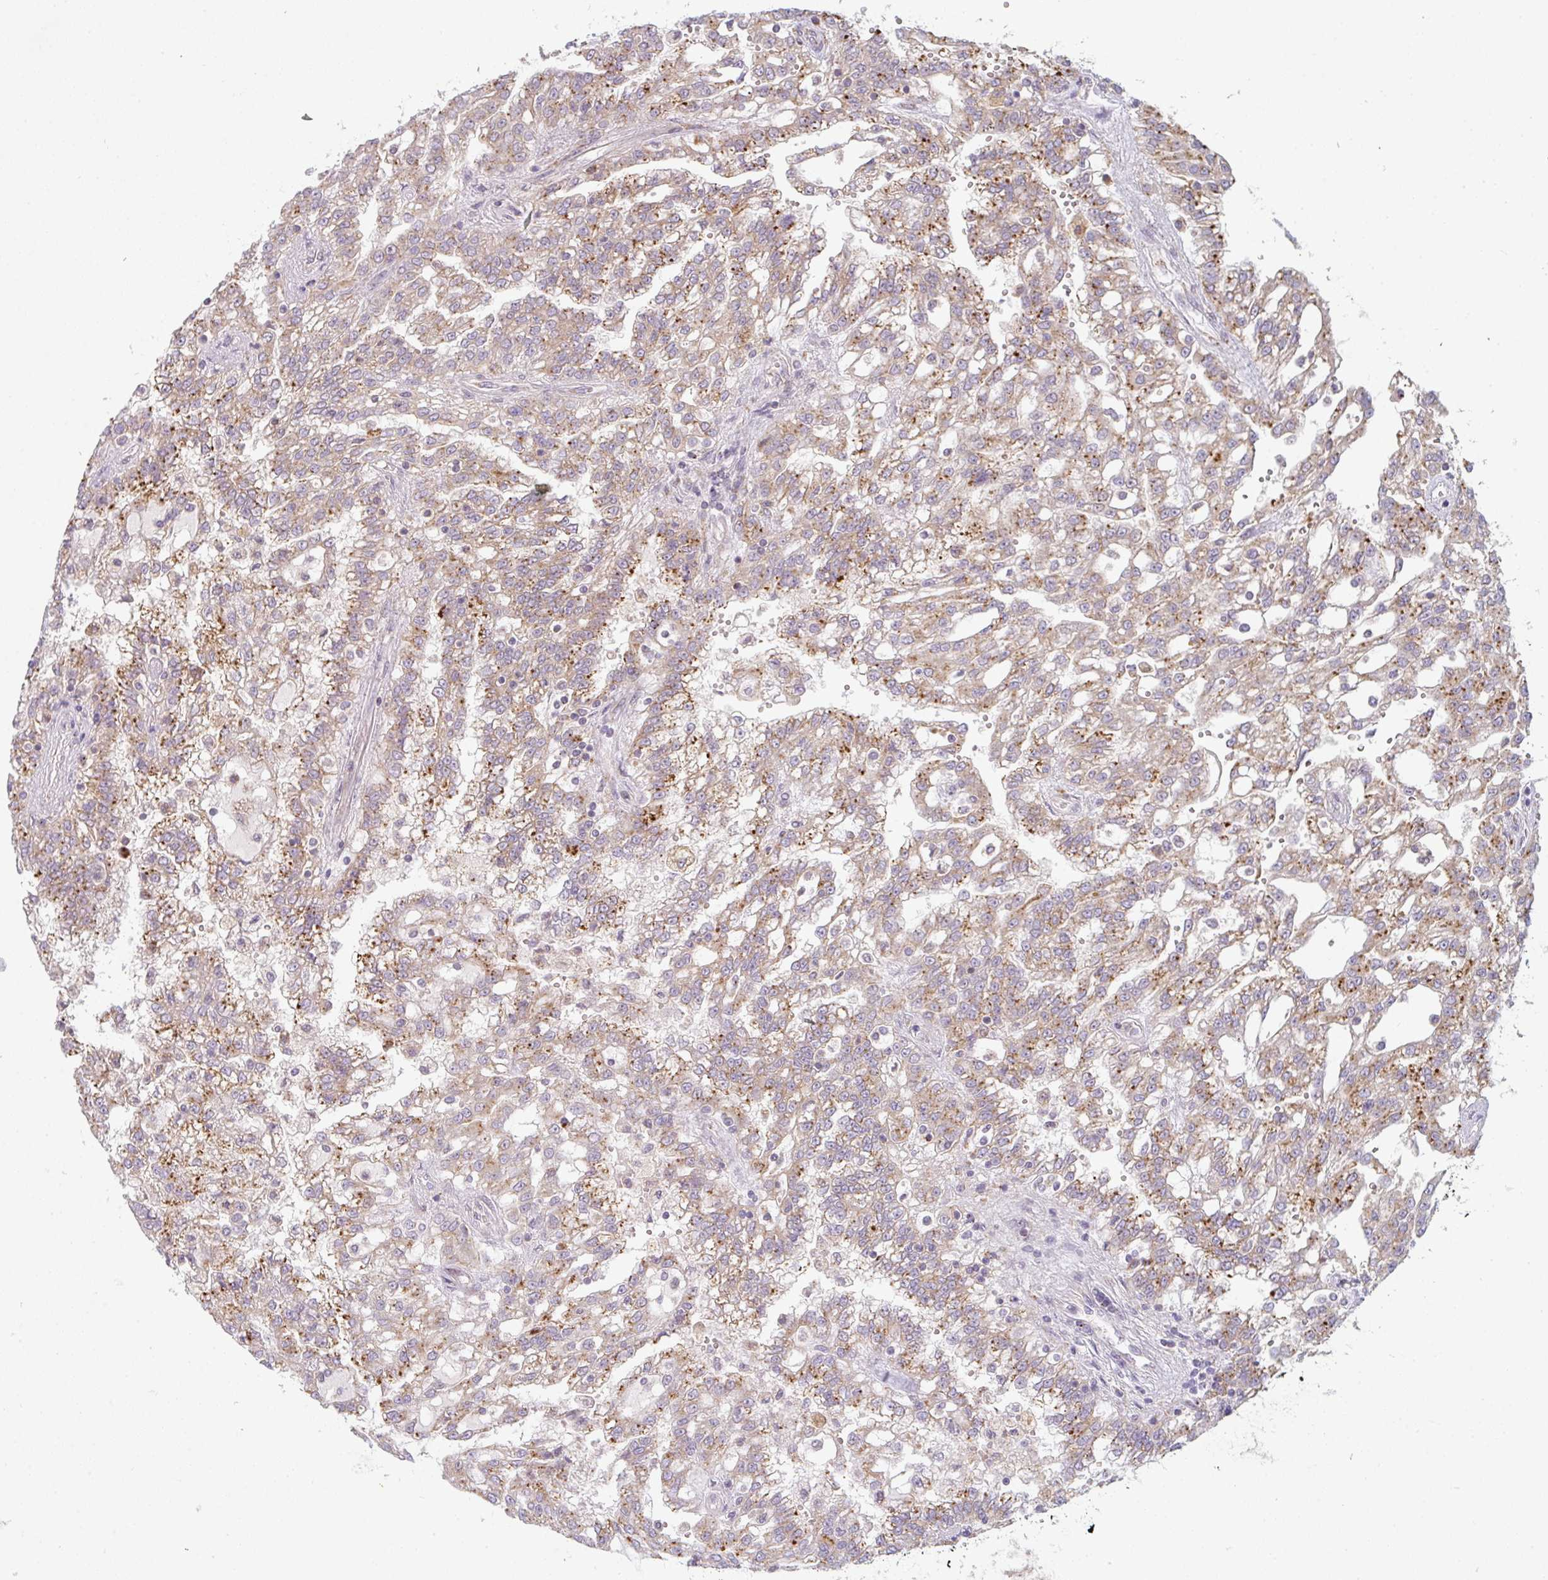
{"staining": {"intensity": "moderate", "quantity": ">75%", "location": "cytoplasmic/membranous"}, "tissue": "renal cancer", "cell_type": "Tumor cells", "image_type": "cancer", "snomed": [{"axis": "morphology", "description": "Adenocarcinoma, NOS"}, {"axis": "topography", "description": "Kidney"}], "caption": "Immunohistochemistry (IHC) histopathology image of neoplastic tissue: human renal cancer (adenocarcinoma) stained using immunohistochemistry shows medium levels of moderate protein expression localized specifically in the cytoplasmic/membranous of tumor cells, appearing as a cytoplasmic/membranous brown color.", "gene": "GVQW3", "patient": {"sex": "male", "age": 63}}